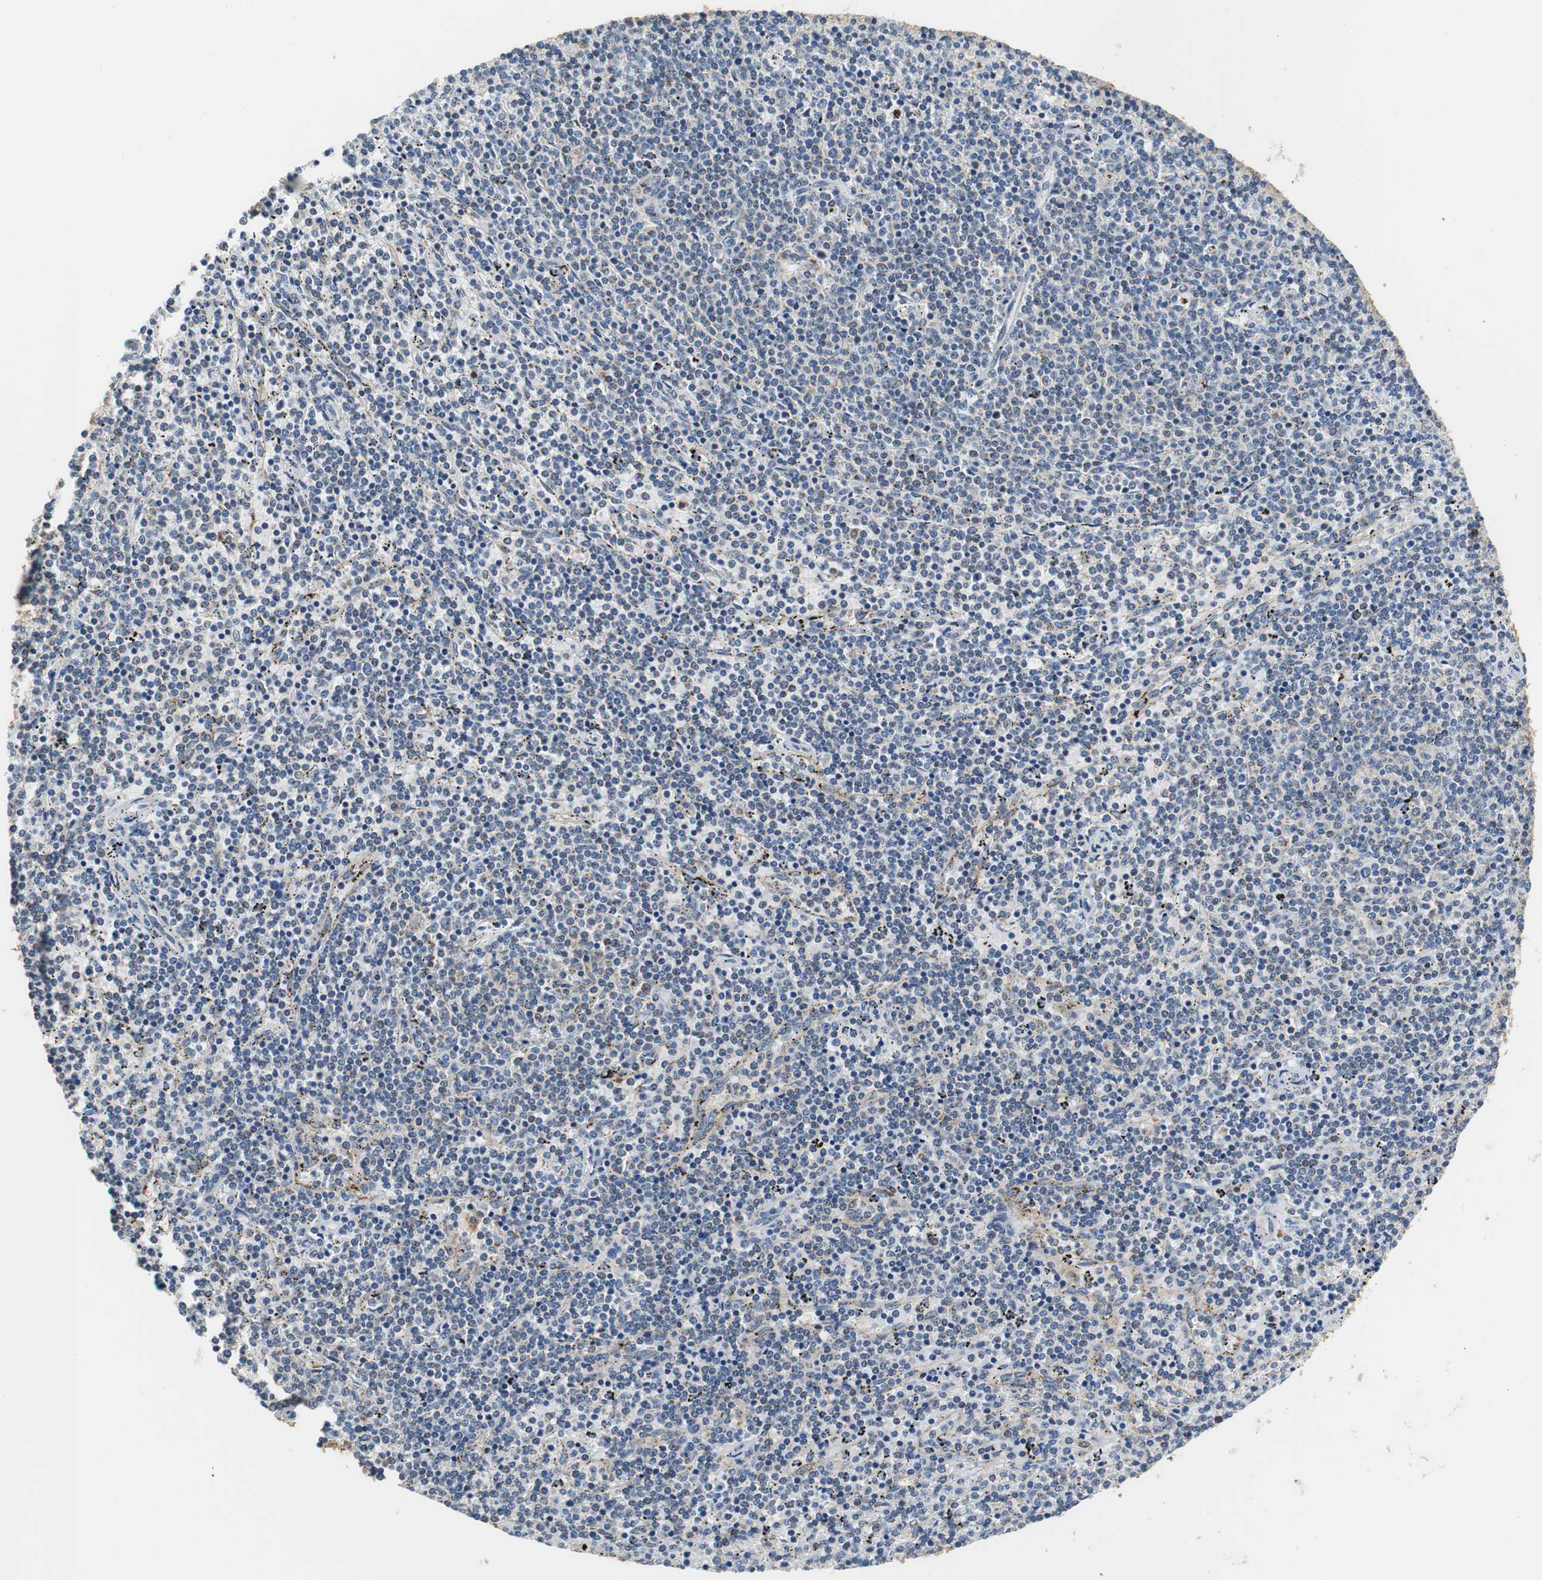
{"staining": {"intensity": "negative", "quantity": "none", "location": "none"}, "tissue": "lymphoma", "cell_type": "Tumor cells", "image_type": "cancer", "snomed": [{"axis": "morphology", "description": "Malignant lymphoma, non-Hodgkin's type, Low grade"}, {"axis": "topography", "description": "Spleen"}], "caption": "This is an immunohistochemistry image of malignant lymphoma, non-Hodgkin's type (low-grade). There is no positivity in tumor cells.", "gene": "GSTK1", "patient": {"sex": "female", "age": 50}}